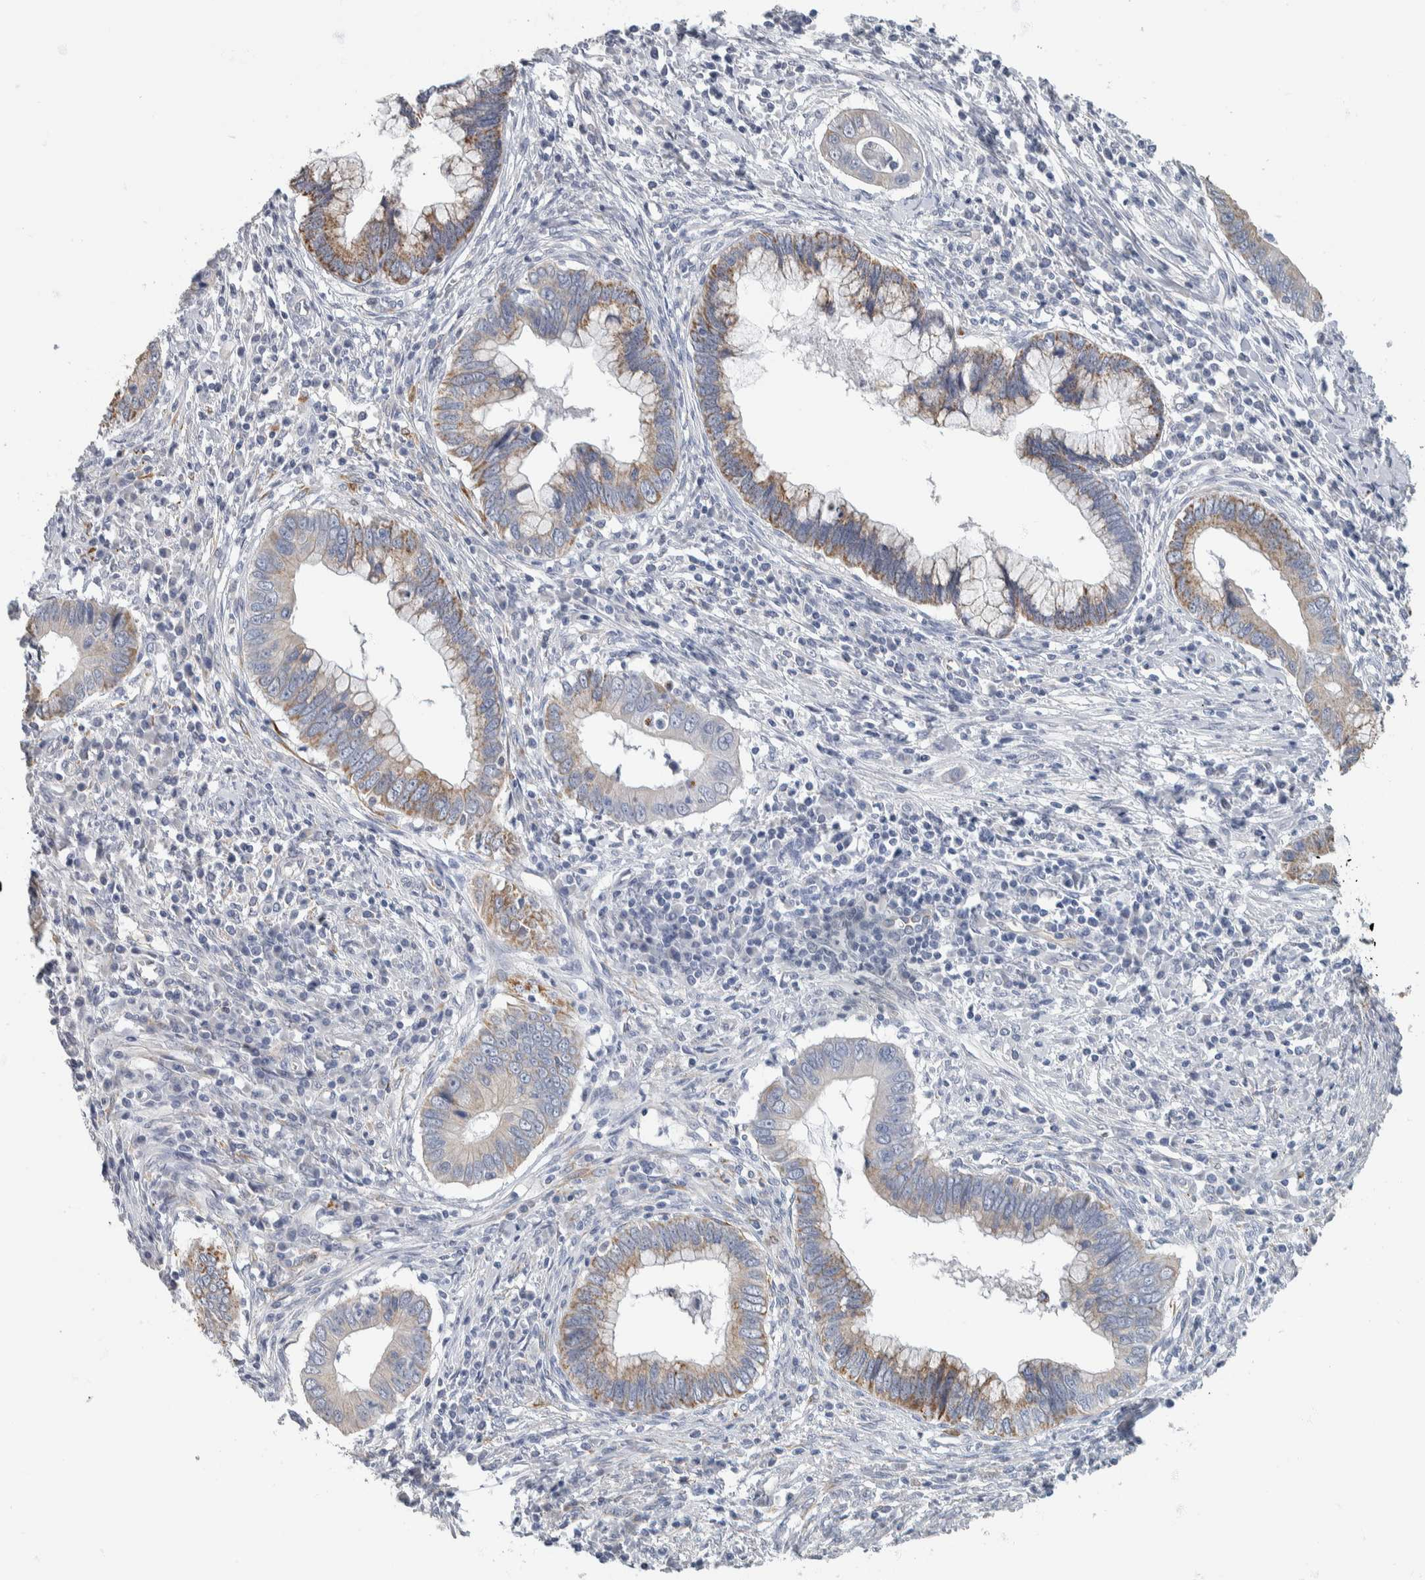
{"staining": {"intensity": "moderate", "quantity": "<25%", "location": "cytoplasmic/membranous"}, "tissue": "cervical cancer", "cell_type": "Tumor cells", "image_type": "cancer", "snomed": [{"axis": "morphology", "description": "Adenocarcinoma, NOS"}, {"axis": "topography", "description": "Cervix"}], "caption": "Human cervical cancer stained with a protein marker displays moderate staining in tumor cells.", "gene": "NEFM", "patient": {"sex": "female", "age": 44}}